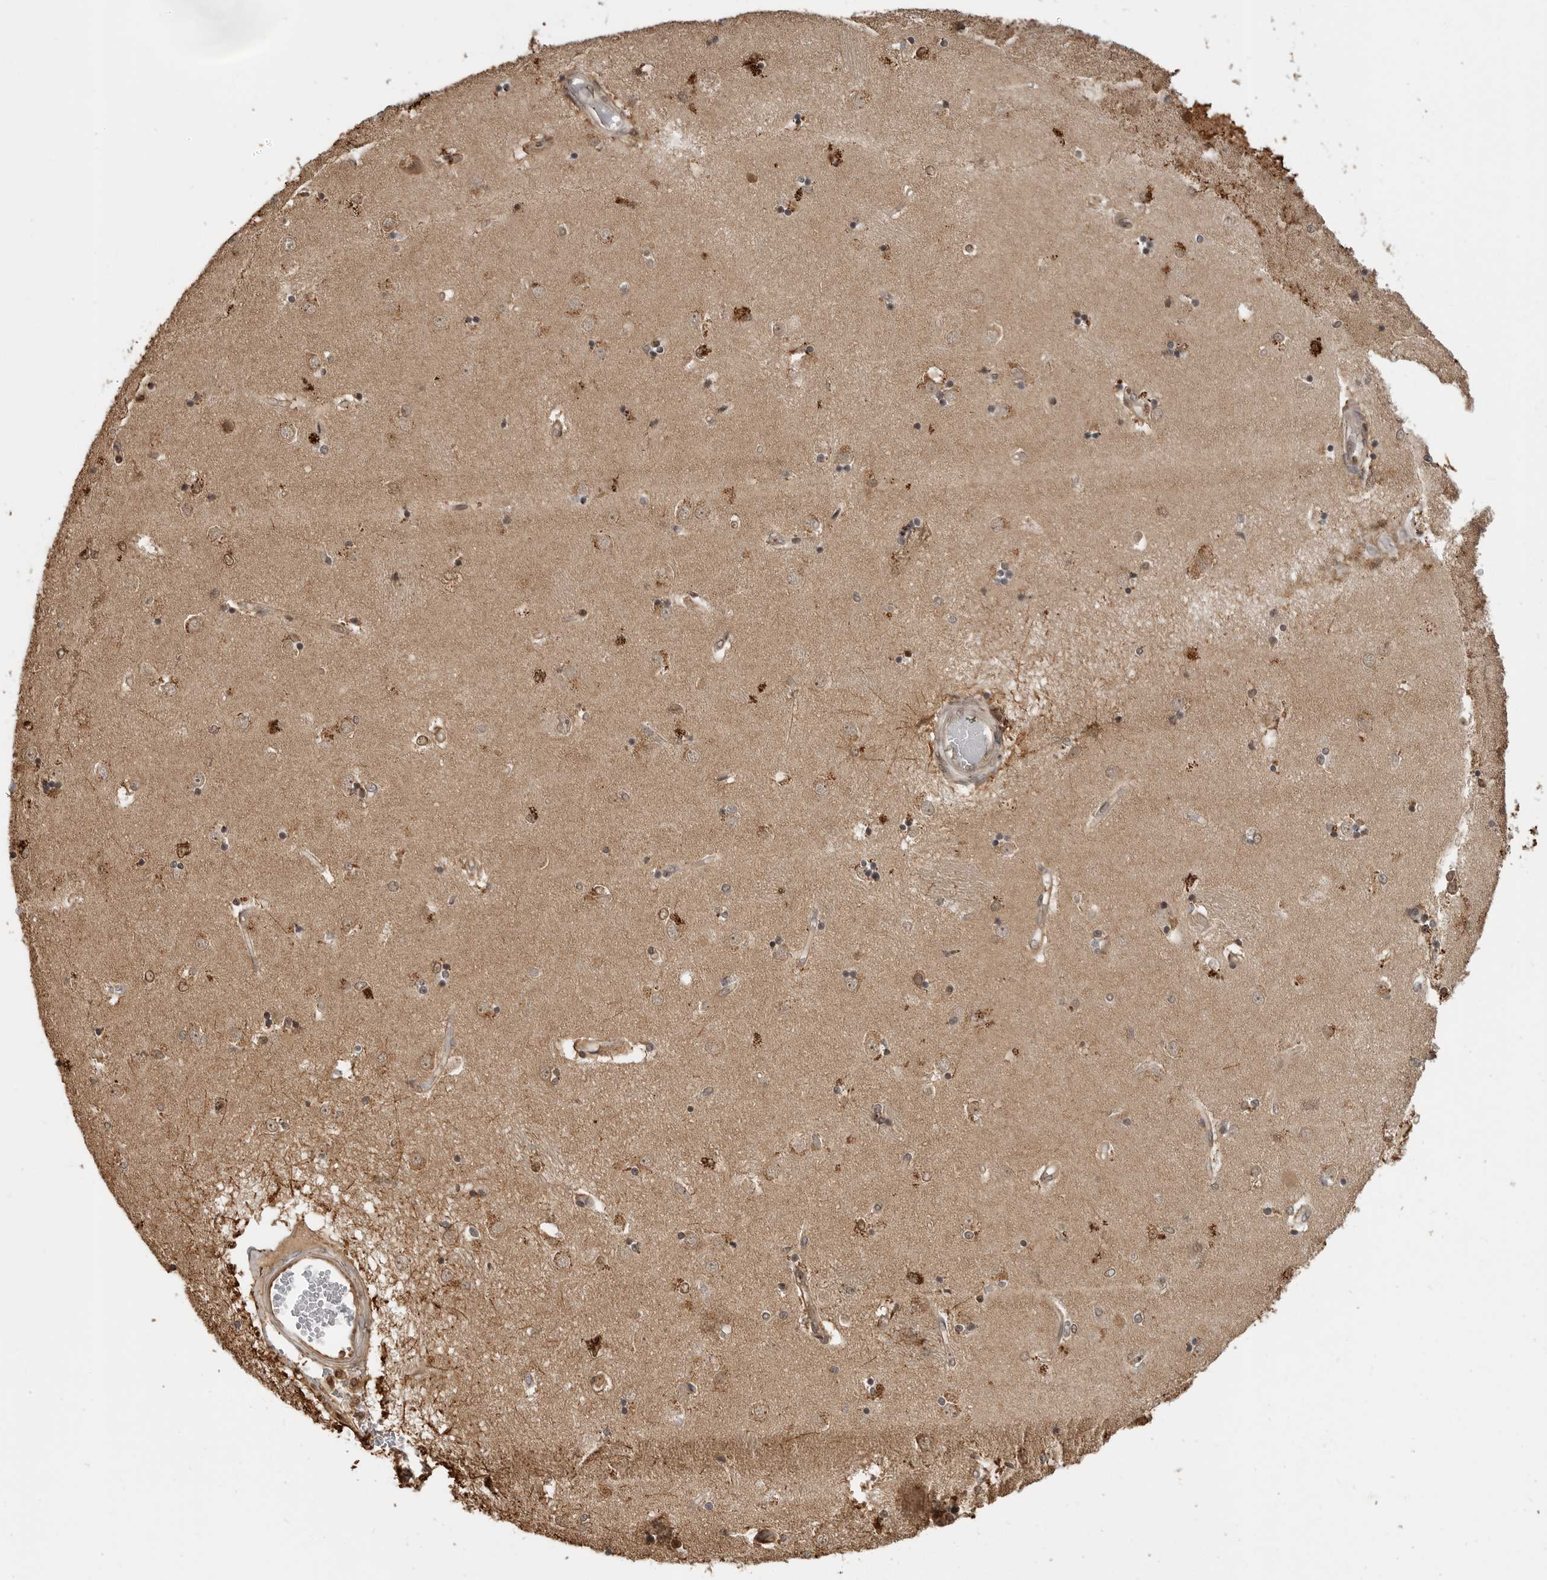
{"staining": {"intensity": "moderate", "quantity": "25%-75%", "location": "cytoplasmic/membranous,nuclear"}, "tissue": "caudate", "cell_type": "Glial cells", "image_type": "normal", "snomed": [{"axis": "morphology", "description": "Normal tissue, NOS"}, {"axis": "topography", "description": "Lateral ventricle wall"}], "caption": "Caudate stained with a protein marker shows moderate staining in glial cells.", "gene": "BMP2K", "patient": {"sex": "male", "age": 45}}